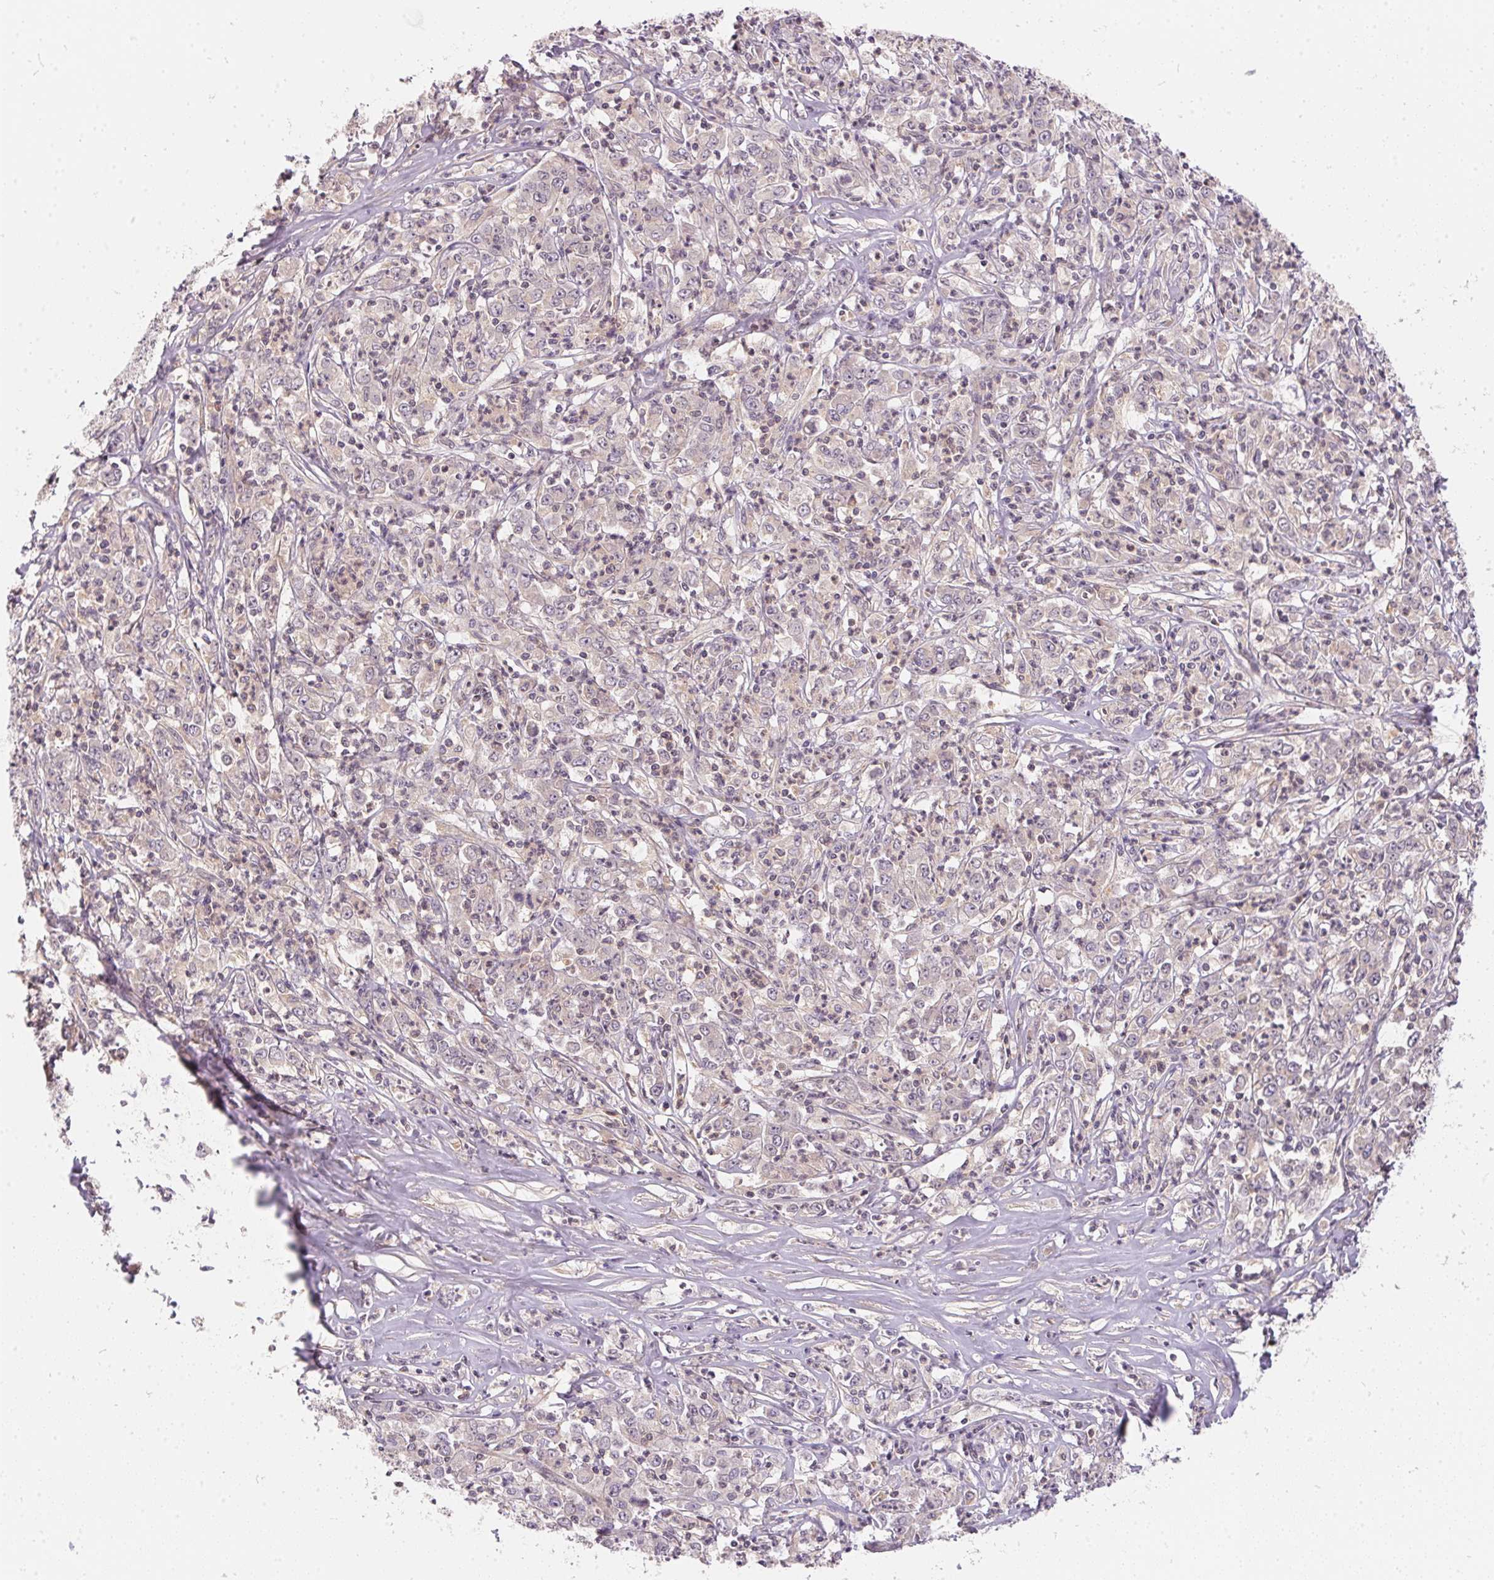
{"staining": {"intensity": "negative", "quantity": "none", "location": "none"}, "tissue": "stomach cancer", "cell_type": "Tumor cells", "image_type": "cancer", "snomed": [{"axis": "morphology", "description": "Adenocarcinoma, NOS"}, {"axis": "topography", "description": "Stomach, lower"}], "caption": "The immunohistochemistry image has no significant positivity in tumor cells of stomach cancer (adenocarcinoma) tissue. (DAB immunohistochemistry, high magnification).", "gene": "BLMH", "patient": {"sex": "female", "age": 71}}